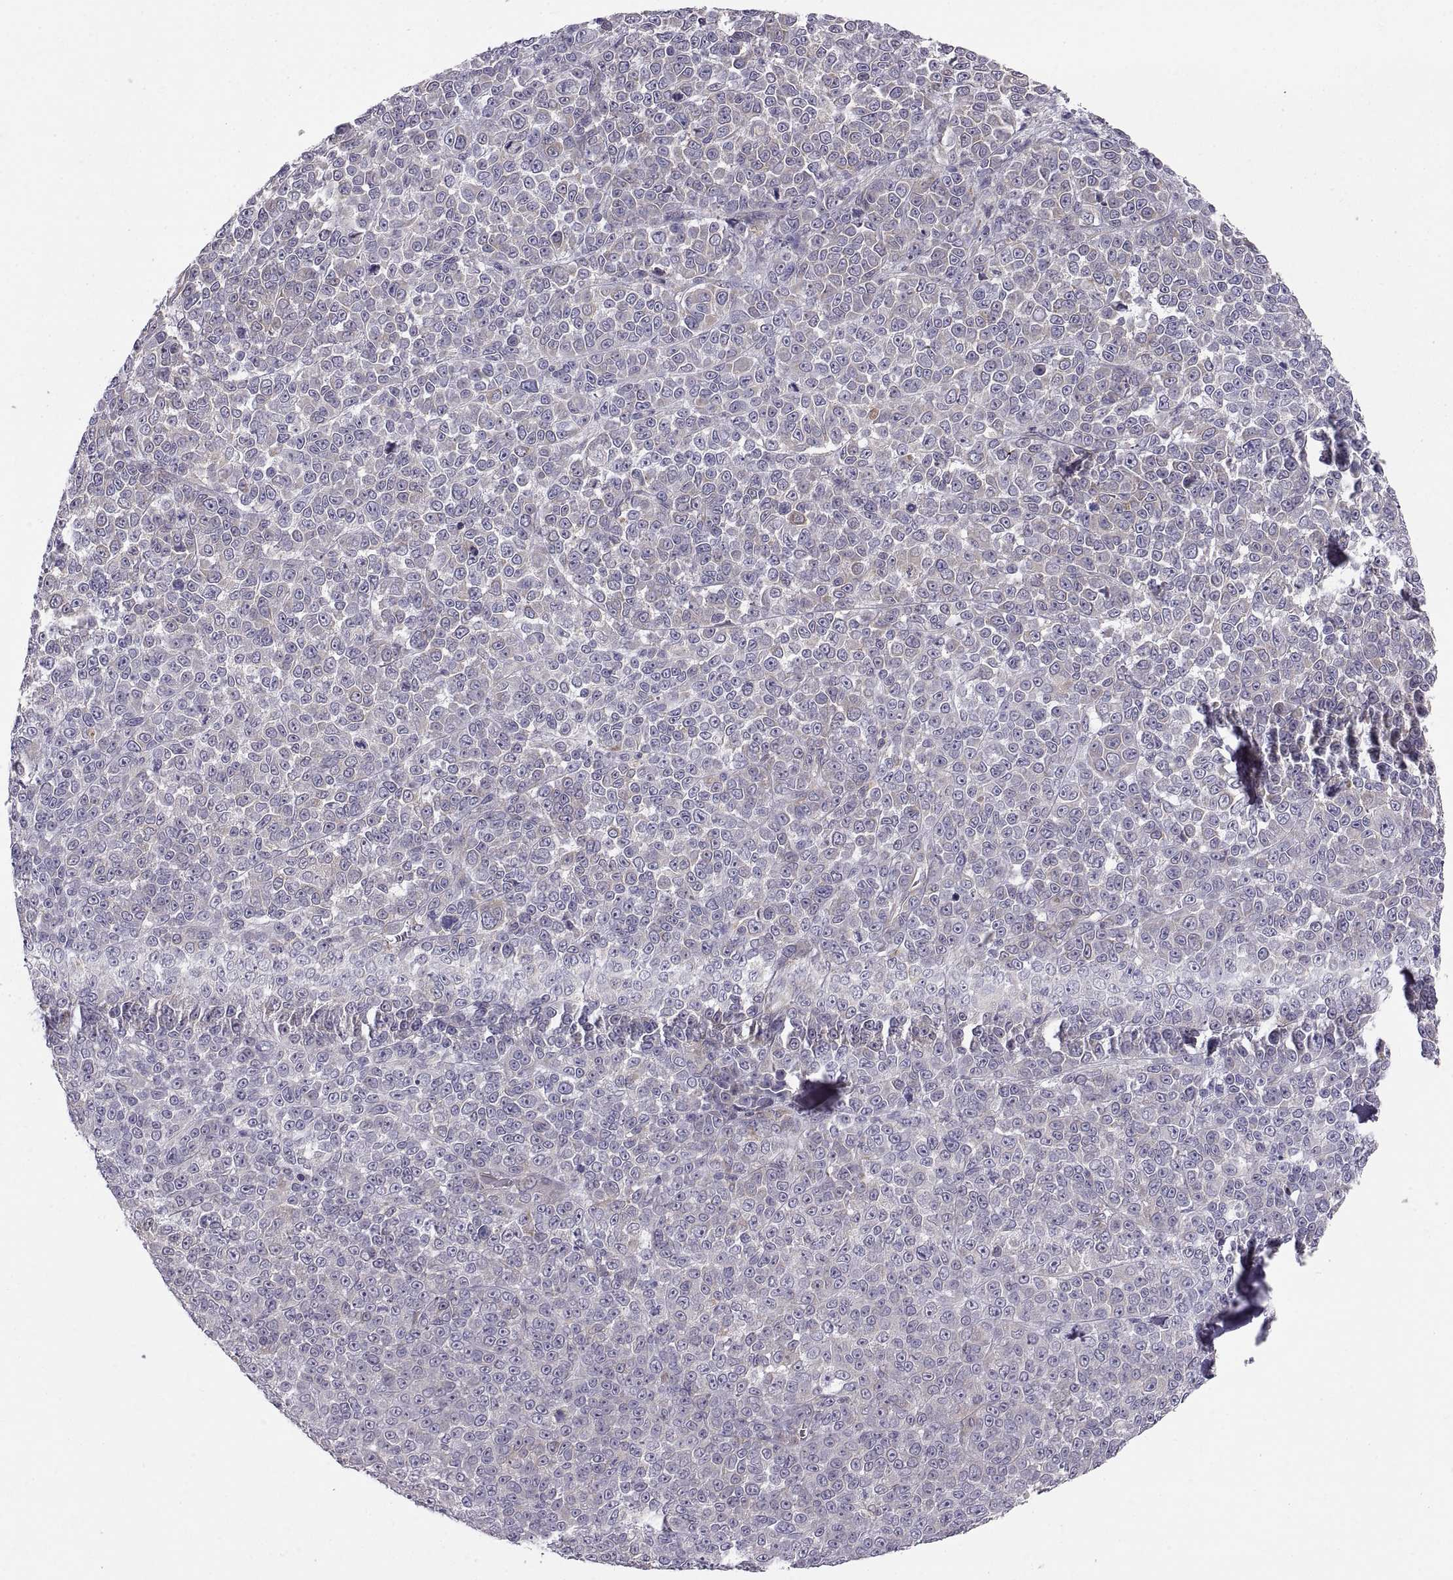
{"staining": {"intensity": "negative", "quantity": "none", "location": "none"}, "tissue": "melanoma", "cell_type": "Tumor cells", "image_type": "cancer", "snomed": [{"axis": "morphology", "description": "Malignant melanoma, NOS"}, {"axis": "topography", "description": "Skin"}], "caption": "High magnification brightfield microscopy of malignant melanoma stained with DAB (brown) and counterstained with hematoxylin (blue): tumor cells show no significant expression. (IHC, brightfield microscopy, high magnification).", "gene": "PLEKHB2", "patient": {"sex": "female", "age": 95}}